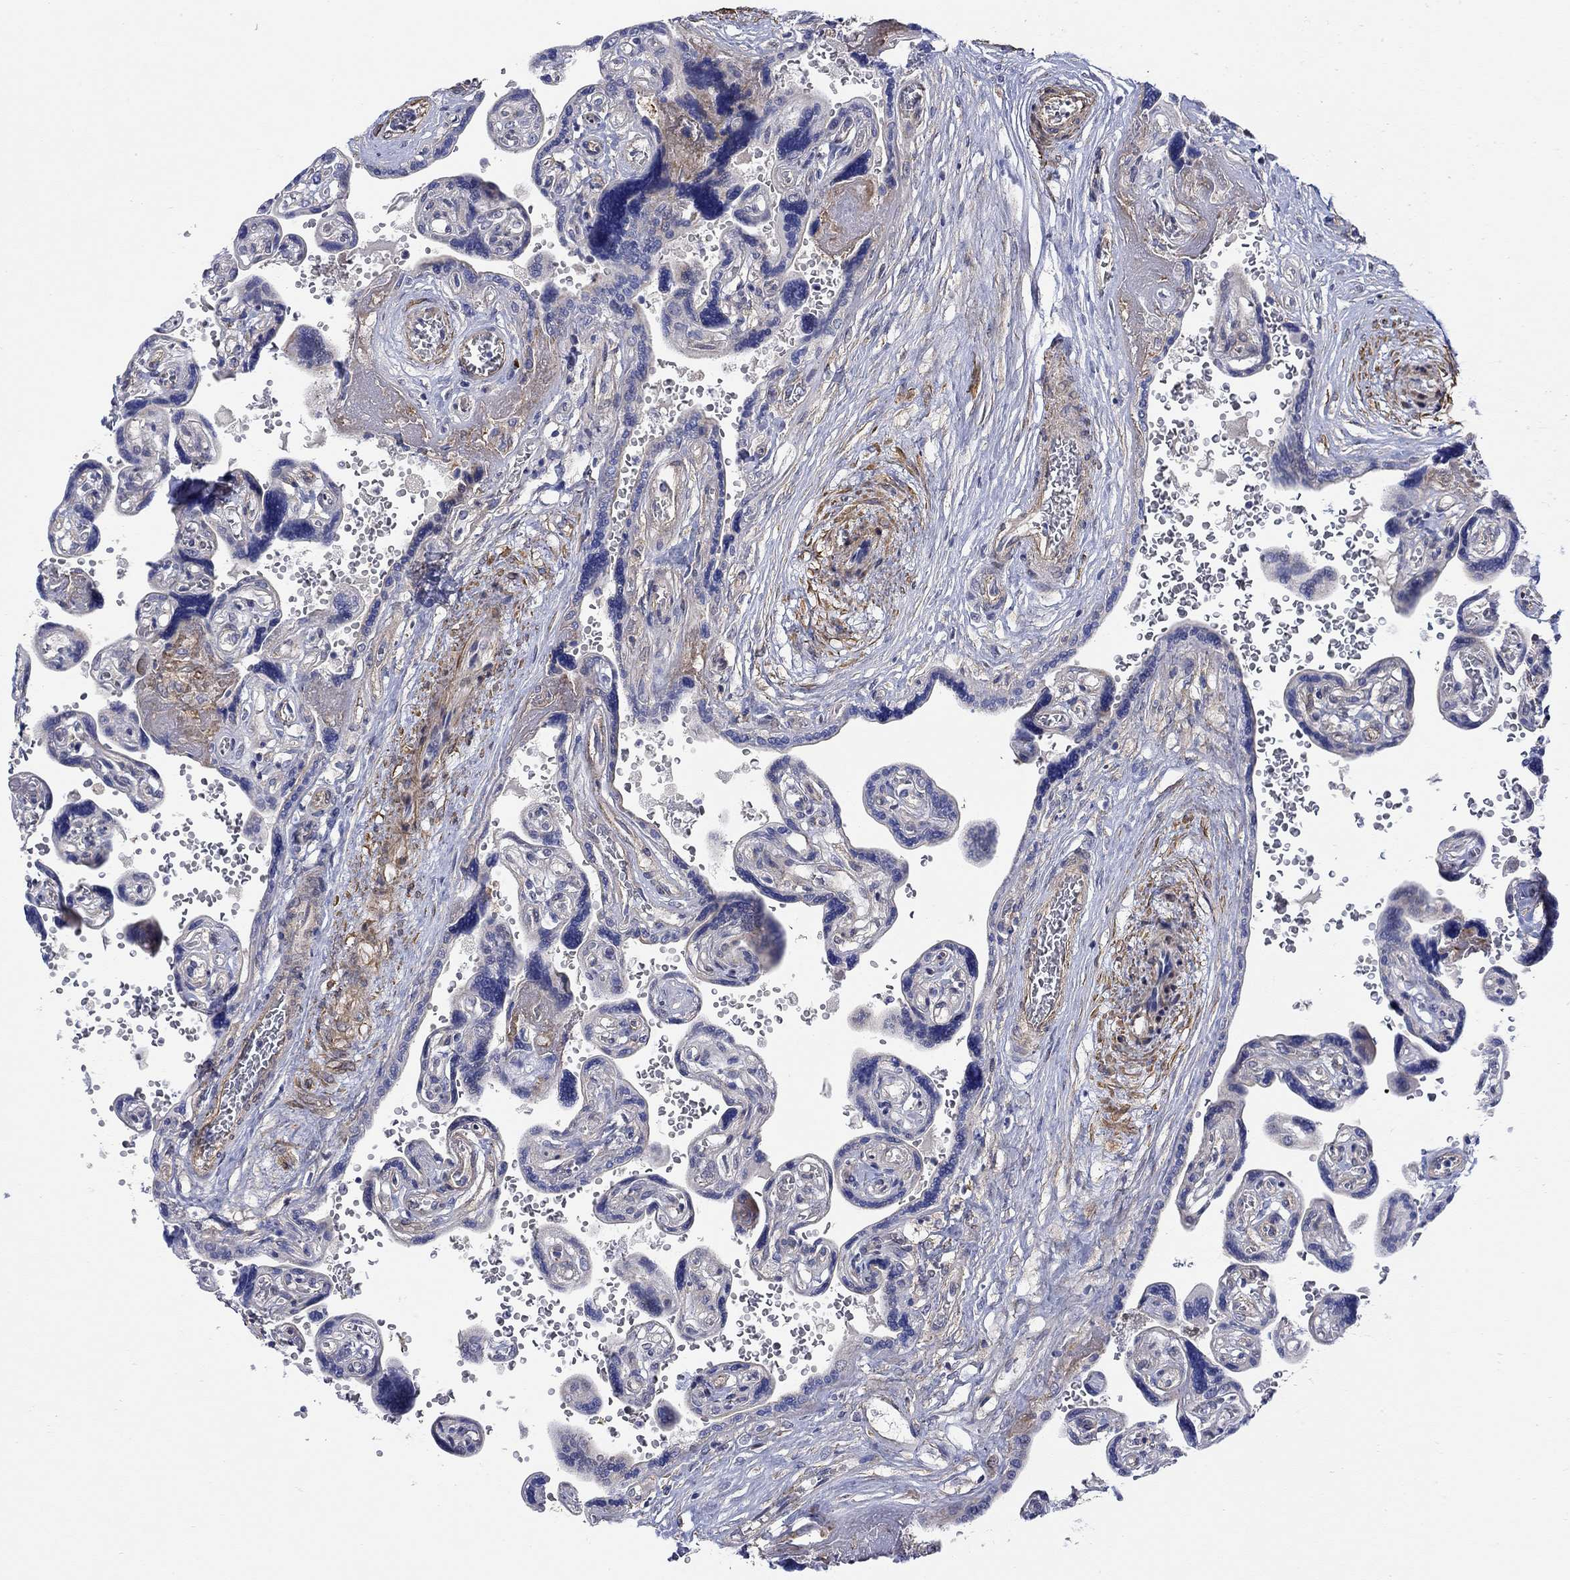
{"staining": {"intensity": "negative", "quantity": "none", "location": "none"}, "tissue": "placenta", "cell_type": "Decidual cells", "image_type": "normal", "snomed": [{"axis": "morphology", "description": "Normal tissue, NOS"}, {"axis": "topography", "description": "Placenta"}], "caption": "High power microscopy histopathology image of an immunohistochemistry (IHC) histopathology image of normal placenta, revealing no significant staining in decidual cells.", "gene": "SCN7A", "patient": {"sex": "female", "age": 32}}